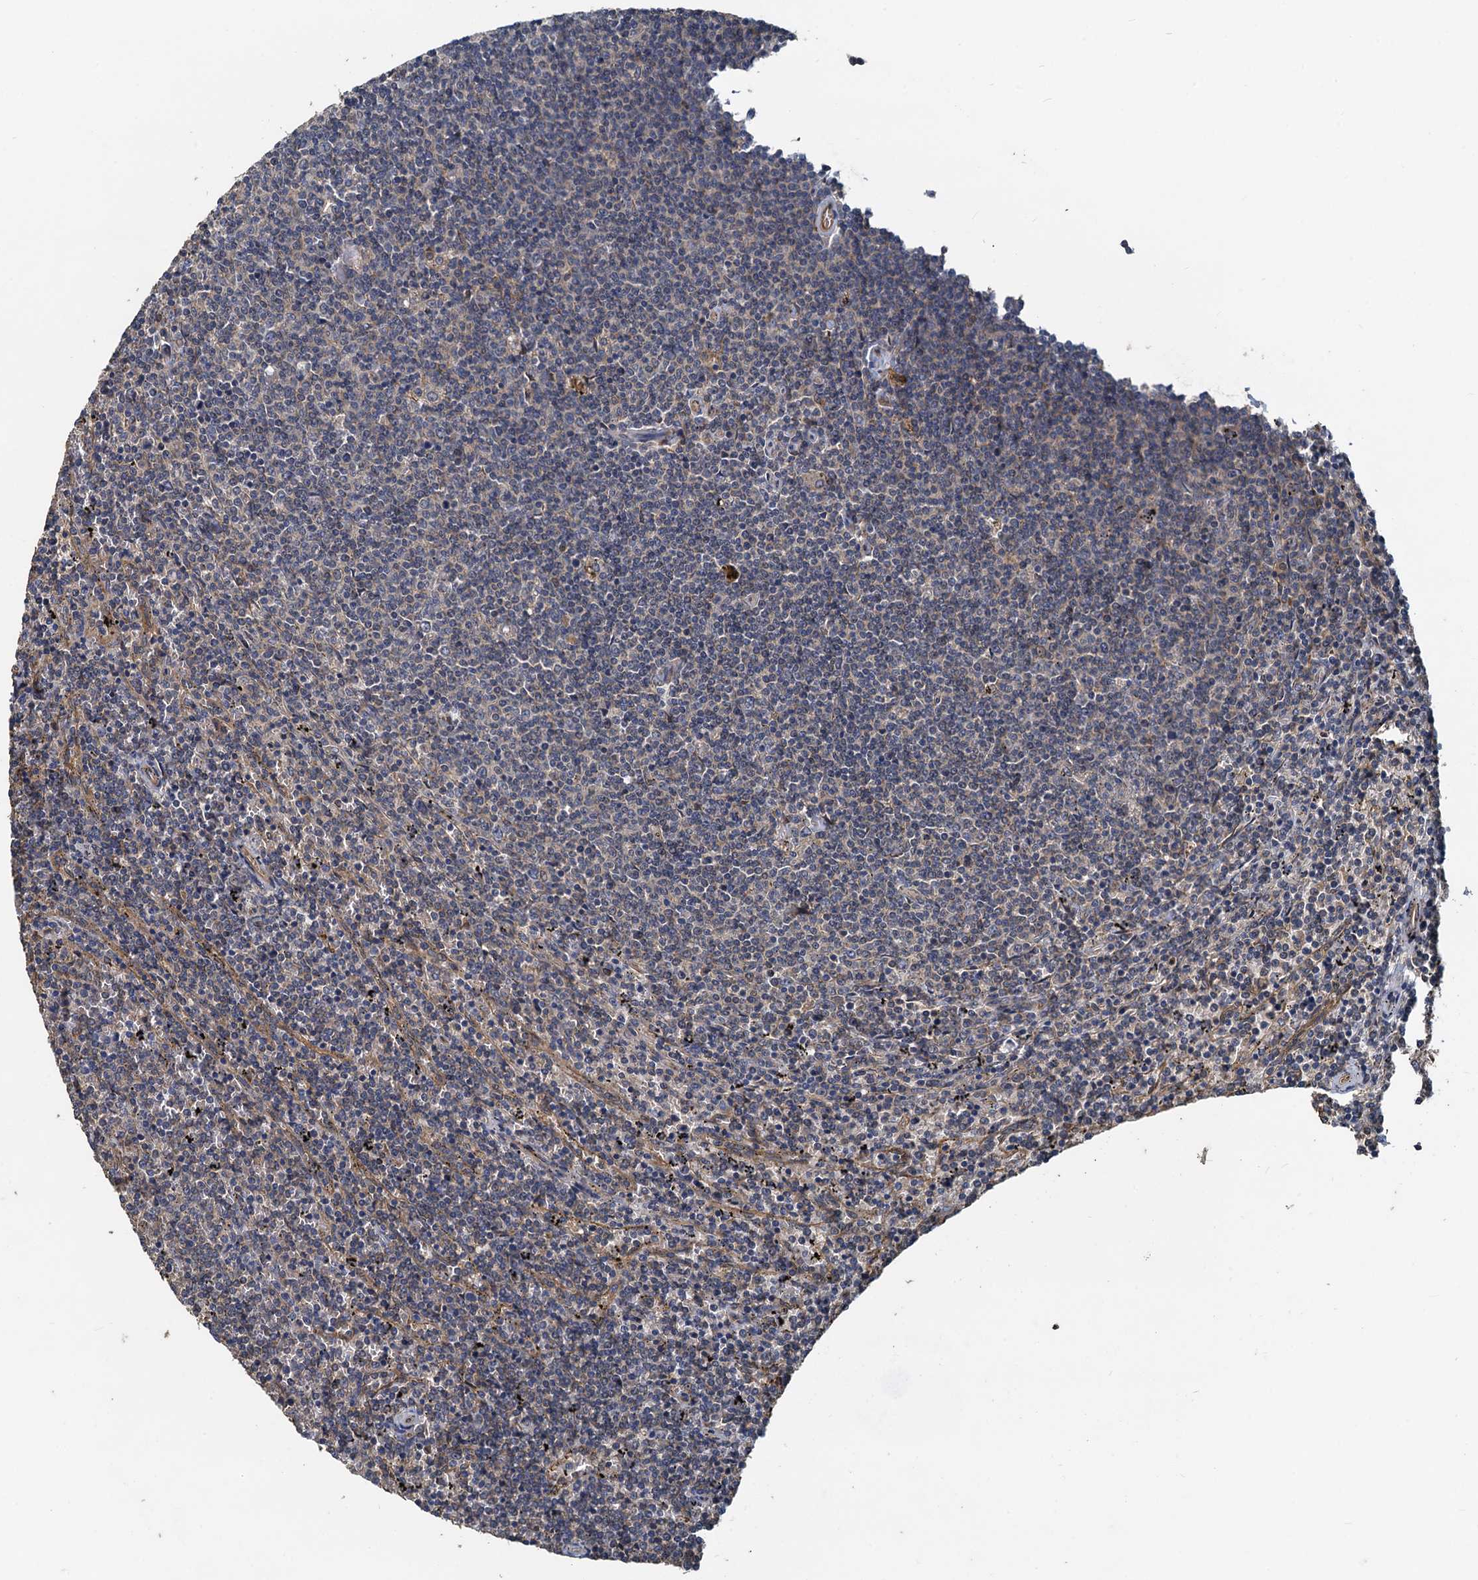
{"staining": {"intensity": "negative", "quantity": "none", "location": "none"}, "tissue": "lymphoma", "cell_type": "Tumor cells", "image_type": "cancer", "snomed": [{"axis": "morphology", "description": "Malignant lymphoma, non-Hodgkin's type, Low grade"}, {"axis": "topography", "description": "Spleen"}], "caption": "DAB (3,3'-diaminobenzidine) immunohistochemical staining of human low-grade malignant lymphoma, non-Hodgkin's type reveals no significant positivity in tumor cells.", "gene": "HYI", "patient": {"sex": "female", "age": 50}}